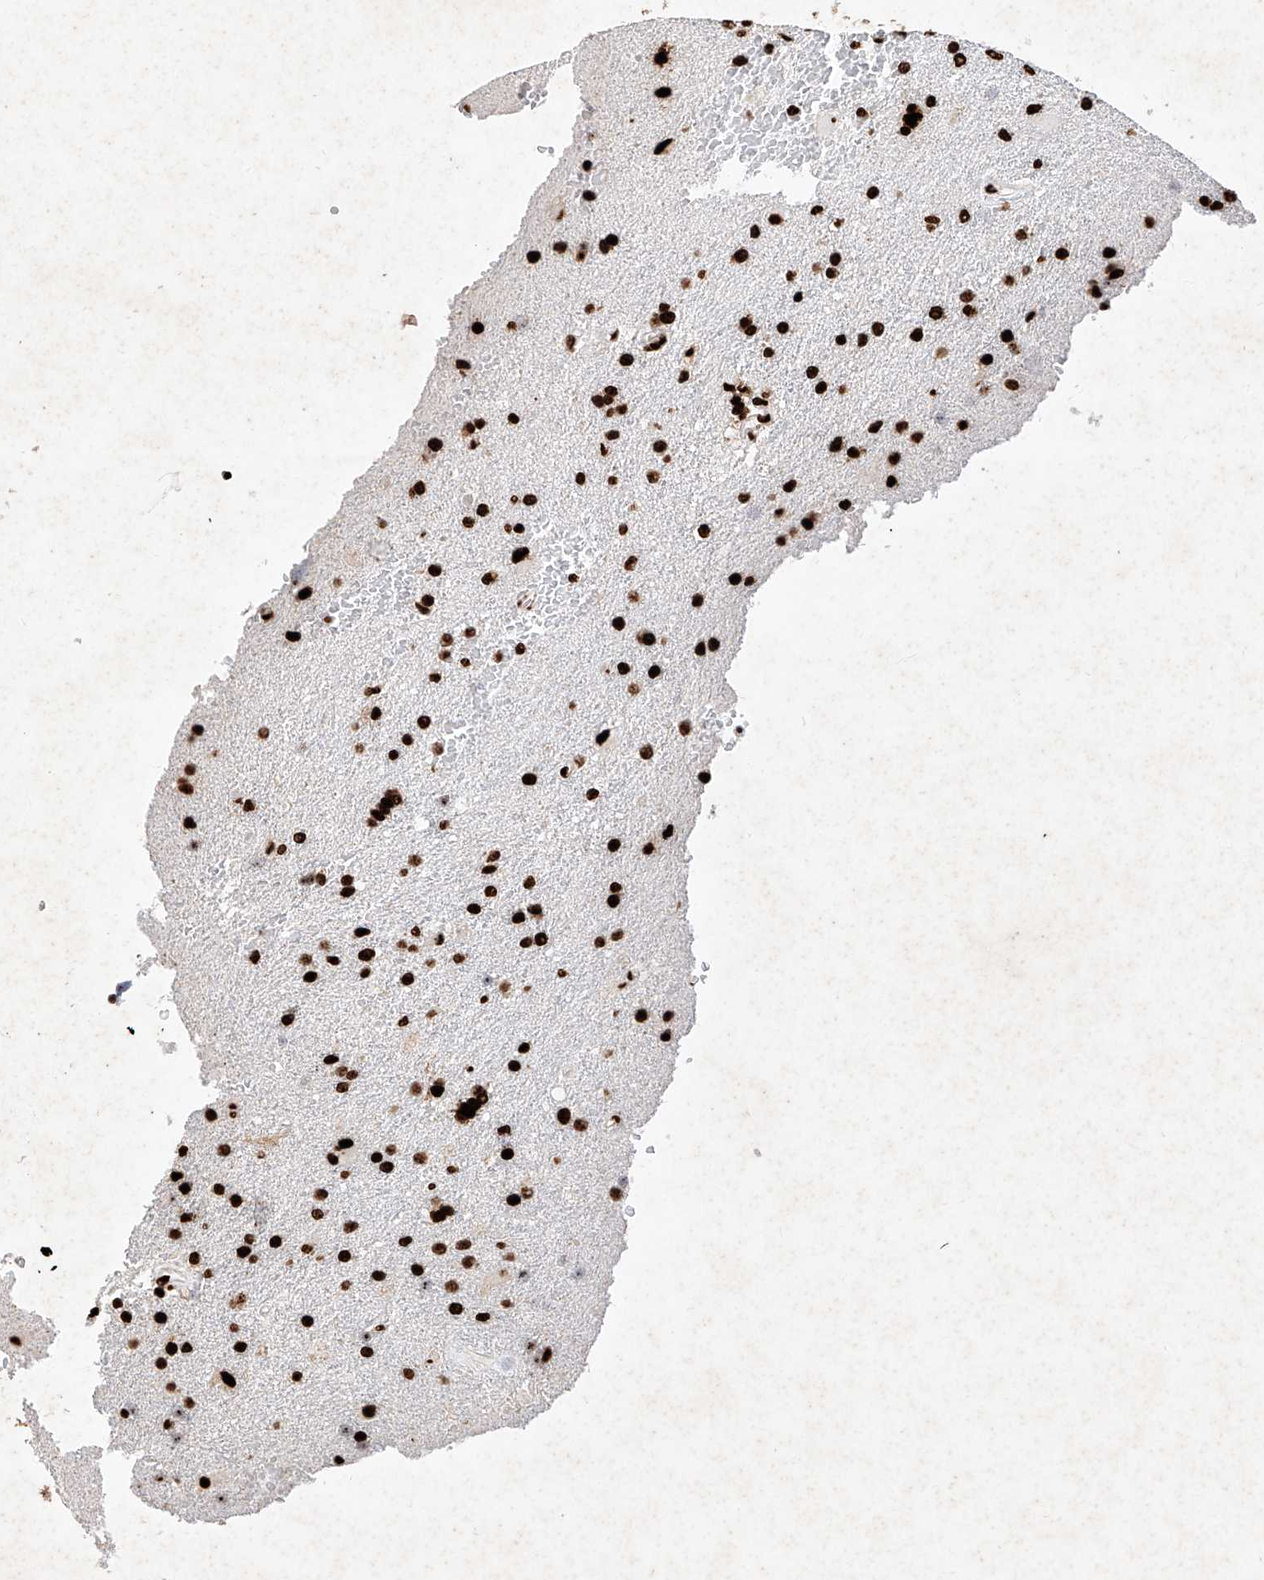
{"staining": {"intensity": "strong", "quantity": ">75%", "location": "nuclear"}, "tissue": "glioma", "cell_type": "Tumor cells", "image_type": "cancer", "snomed": [{"axis": "morphology", "description": "Glioma, malignant, High grade"}, {"axis": "topography", "description": "Brain"}], "caption": "Glioma stained with DAB (3,3'-diaminobenzidine) immunohistochemistry (IHC) exhibits high levels of strong nuclear positivity in about >75% of tumor cells.", "gene": "SRSF6", "patient": {"sex": "male", "age": 71}}